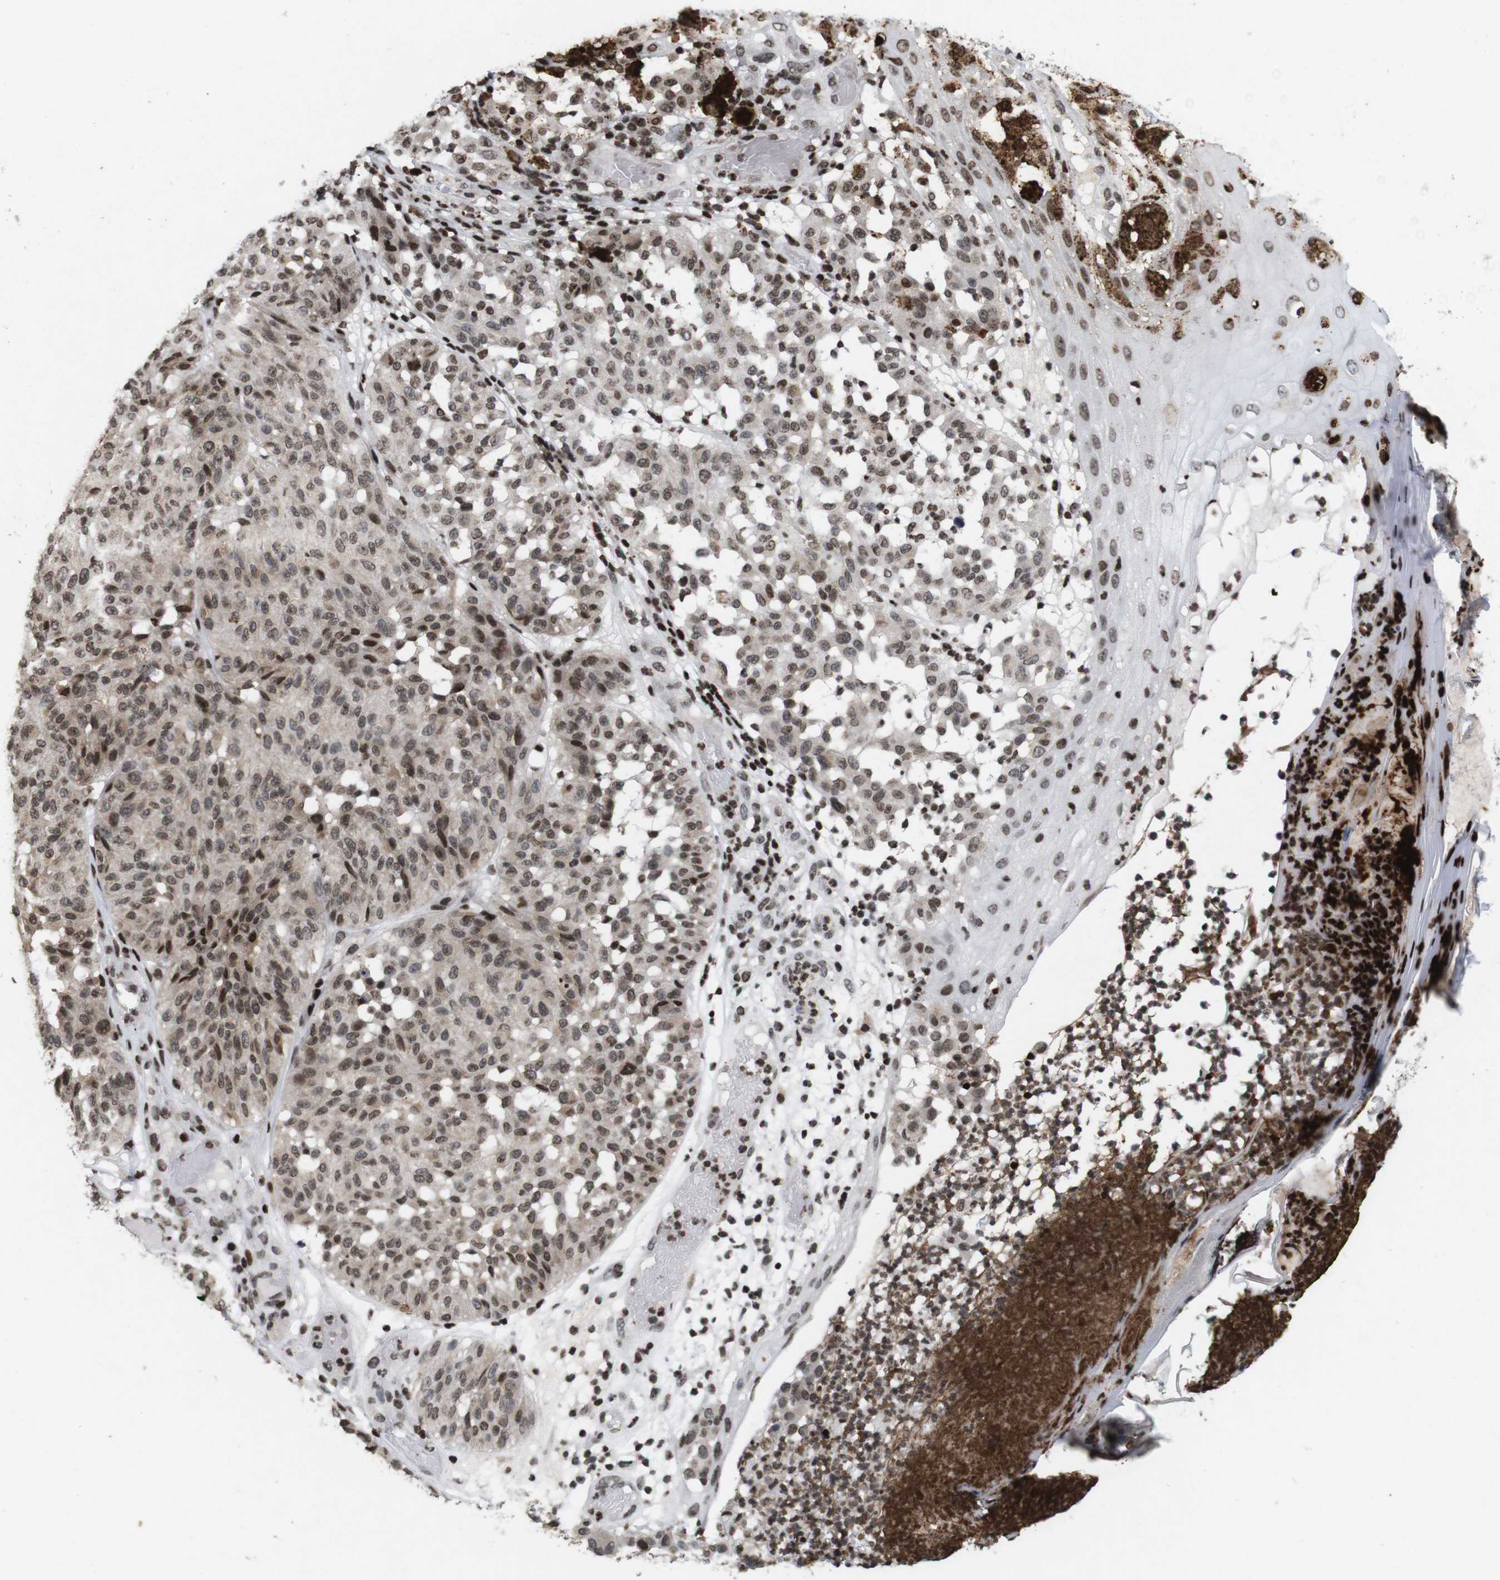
{"staining": {"intensity": "moderate", "quantity": ">75%", "location": "nuclear"}, "tissue": "melanoma", "cell_type": "Tumor cells", "image_type": "cancer", "snomed": [{"axis": "morphology", "description": "Malignant melanoma, NOS"}, {"axis": "topography", "description": "Skin"}], "caption": "Tumor cells display medium levels of moderate nuclear staining in approximately >75% of cells in human malignant melanoma. (brown staining indicates protein expression, while blue staining denotes nuclei).", "gene": "MAGEH1", "patient": {"sex": "female", "age": 46}}